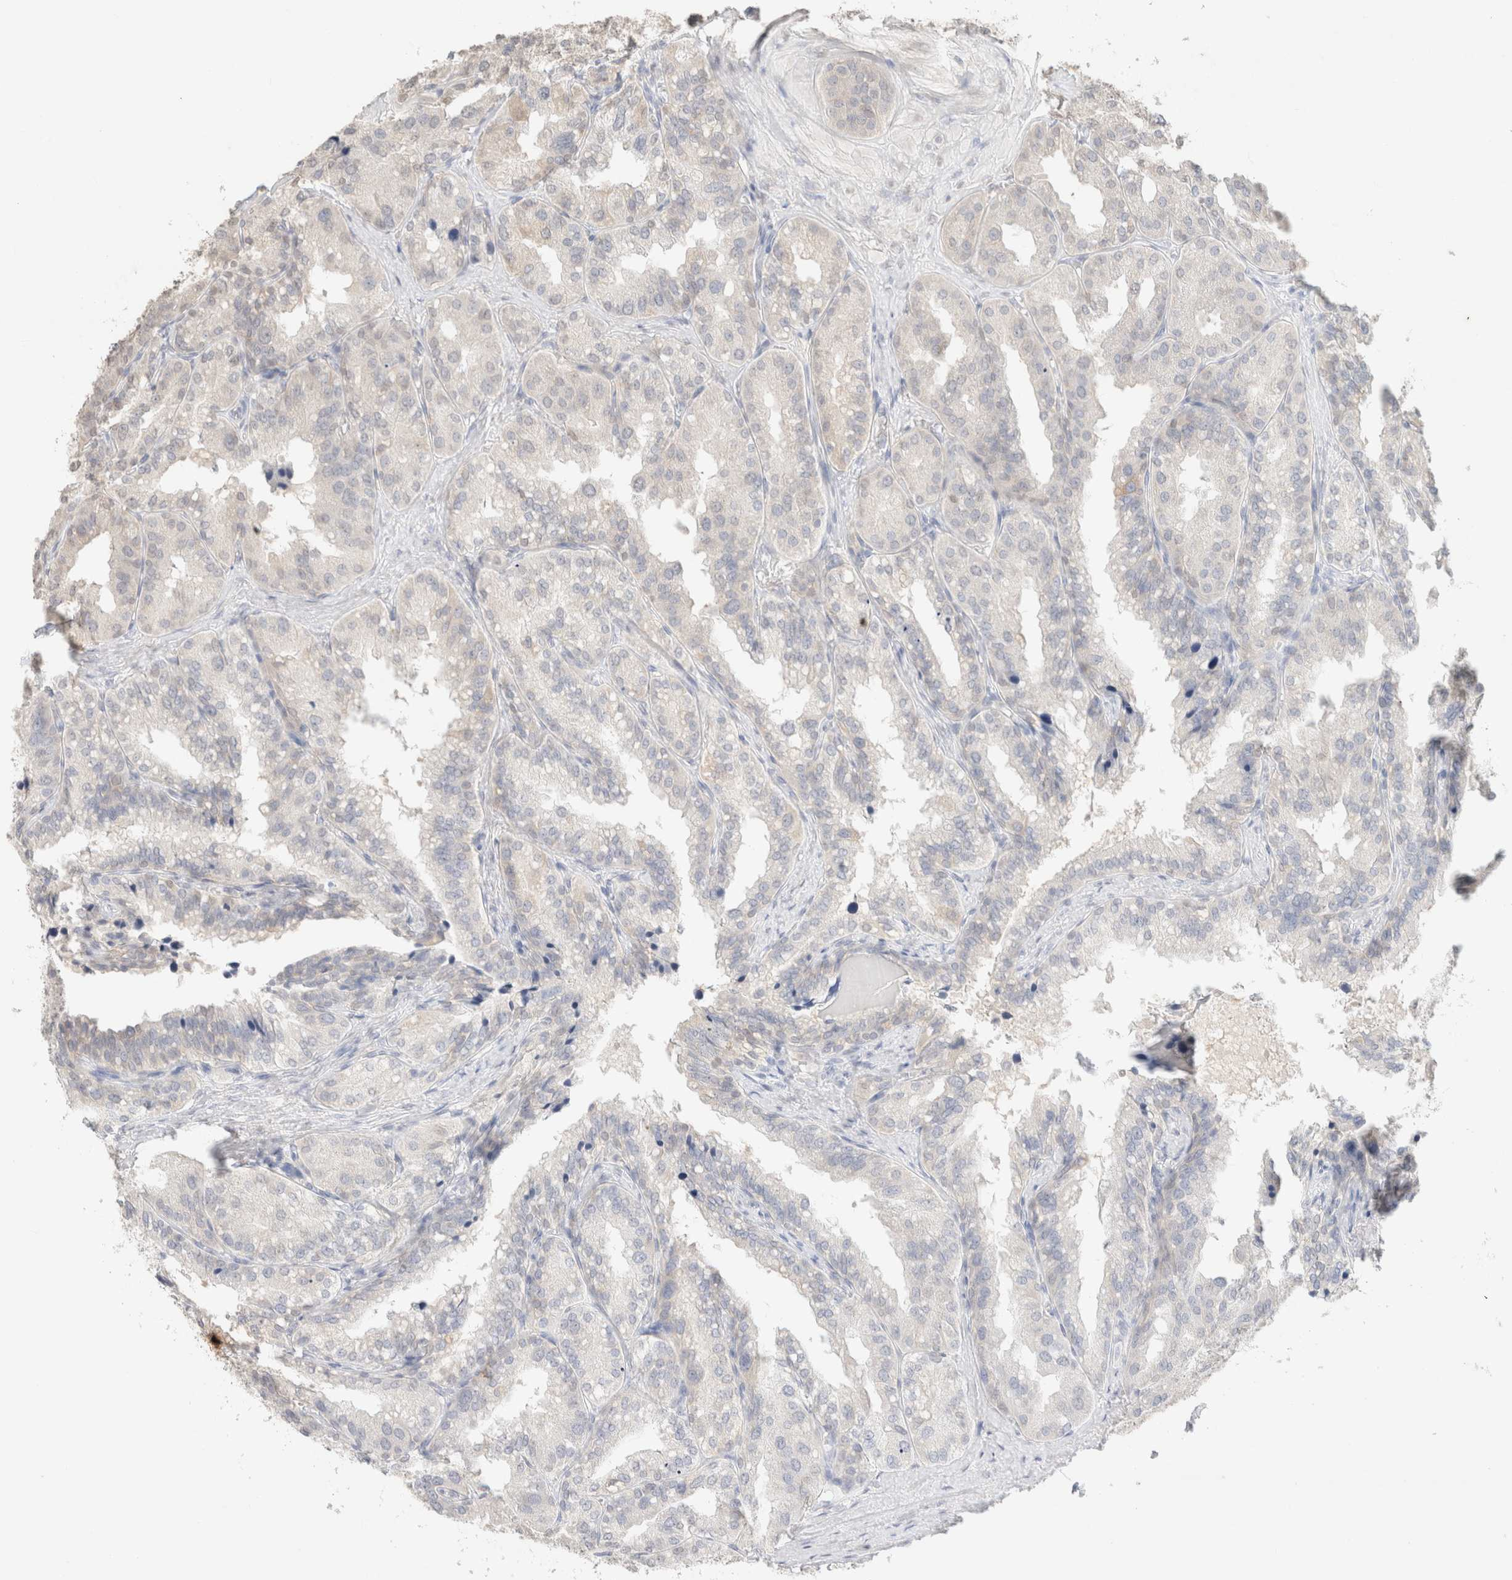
{"staining": {"intensity": "negative", "quantity": "none", "location": "none"}, "tissue": "seminal vesicle", "cell_type": "Glandular cells", "image_type": "normal", "snomed": [{"axis": "morphology", "description": "Normal tissue, NOS"}, {"axis": "topography", "description": "Prostate"}, {"axis": "topography", "description": "Seminal veicle"}], "caption": "A high-resolution micrograph shows immunohistochemistry (IHC) staining of normal seminal vesicle, which reveals no significant positivity in glandular cells.", "gene": "CPA1", "patient": {"sex": "male", "age": 51}}